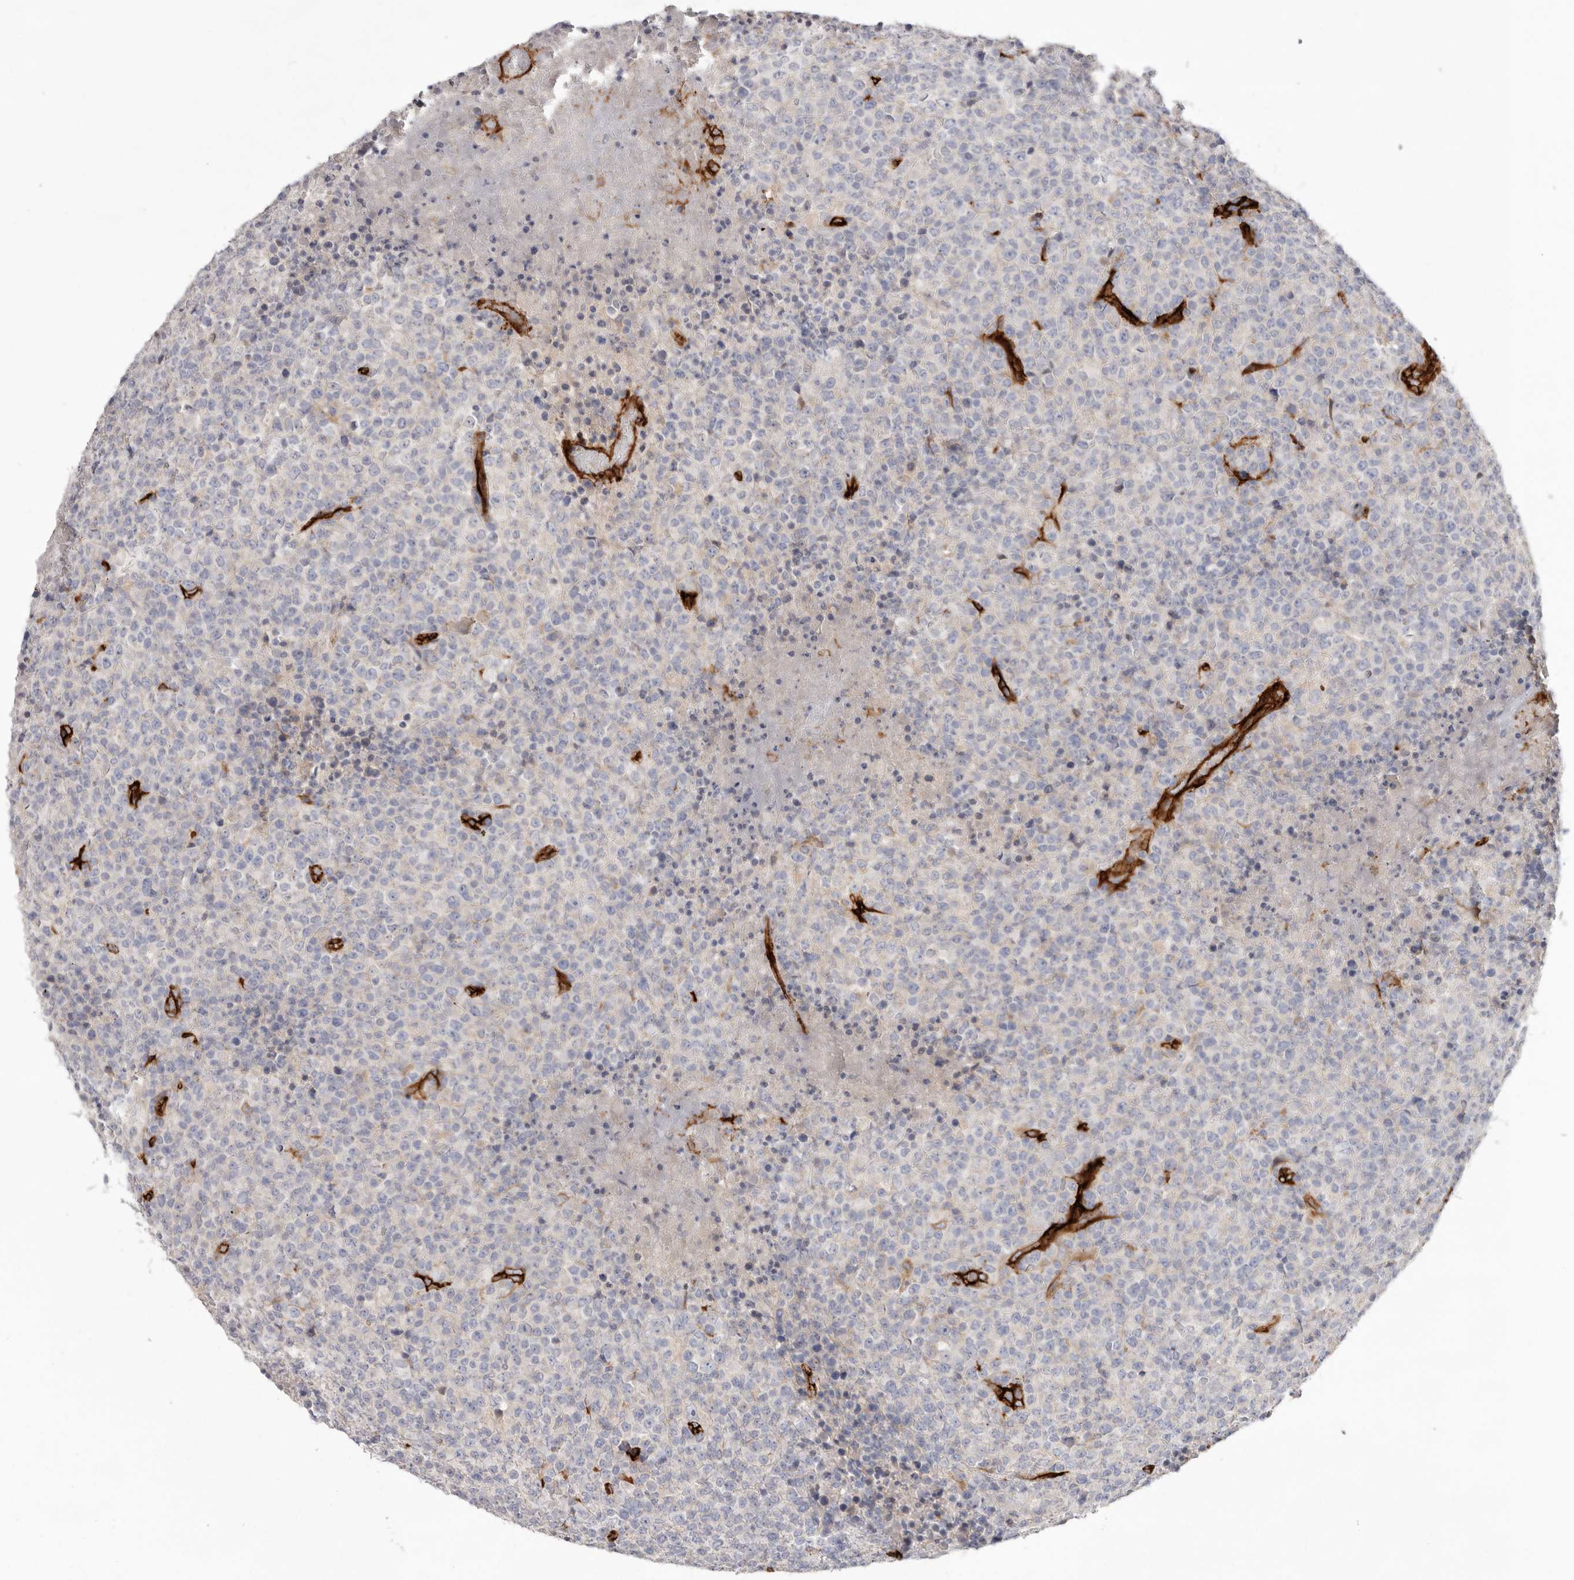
{"staining": {"intensity": "negative", "quantity": "none", "location": "none"}, "tissue": "lymphoma", "cell_type": "Tumor cells", "image_type": "cancer", "snomed": [{"axis": "morphology", "description": "Malignant lymphoma, non-Hodgkin's type, High grade"}, {"axis": "topography", "description": "Lymph node"}], "caption": "There is no significant staining in tumor cells of lymphoma.", "gene": "LRRC66", "patient": {"sex": "male", "age": 13}}